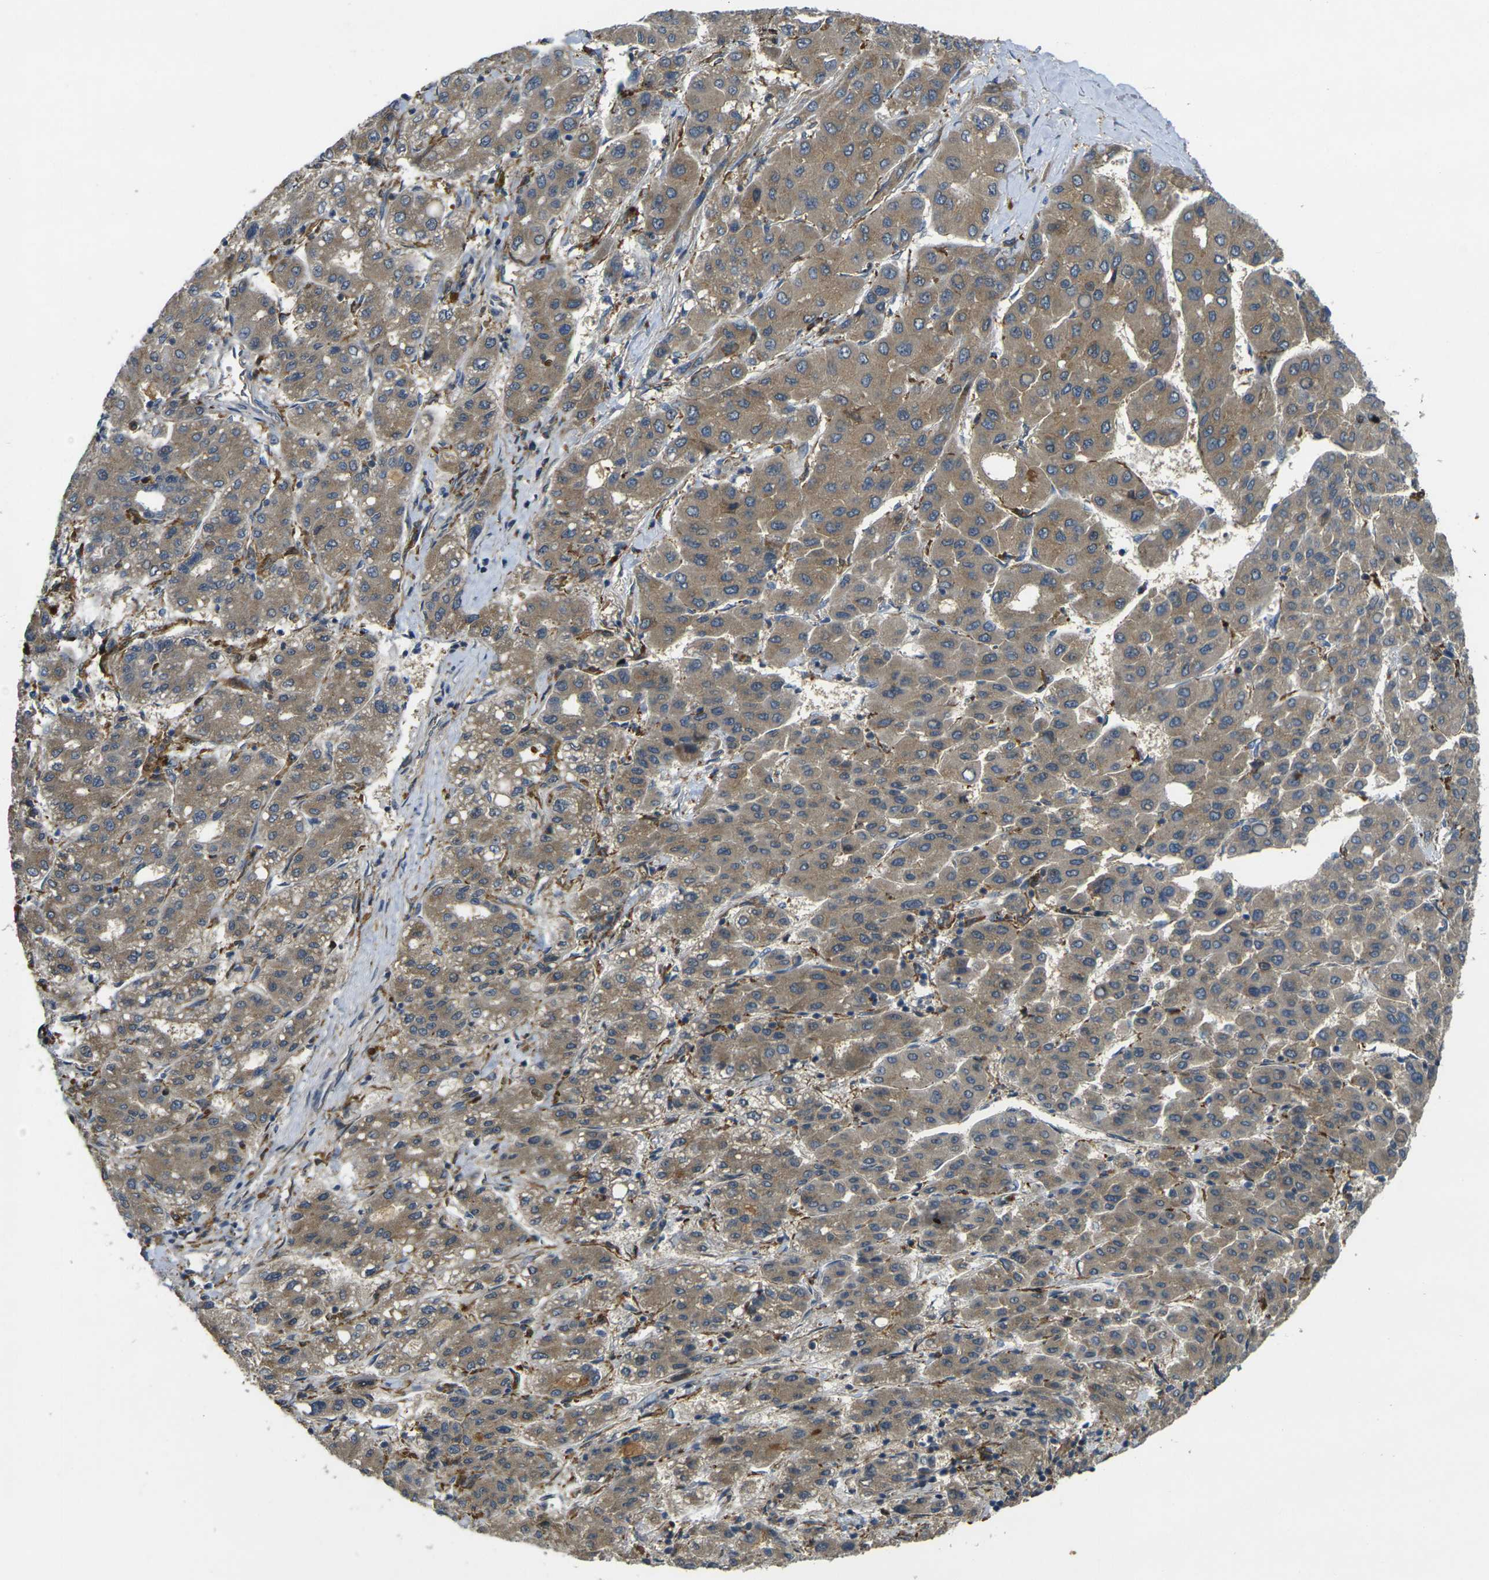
{"staining": {"intensity": "weak", "quantity": ">75%", "location": "cytoplasmic/membranous"}, "tissue": "liver cancer", "cell_type": "Tumor cells", "image_type": "cancer", "snomed": [{"axis": "morphology", "description": "Carcinoma, Hepatocellular, NOS"}, {"axis": "topography", "description": "Liver"}], "caption": "Hepatocellular carcinoma (liver) tissue reveals weak cytoplasmic/membranous positivity in about >75% of tumor cells (Stains: DAB (3,3'-diaminobenzidine) in brown, nuclei in blue, Microscopy: brightfield microscopy at high magnification).", "gene": "PIGL", "patient": {"sex": "male", "age": 65}}